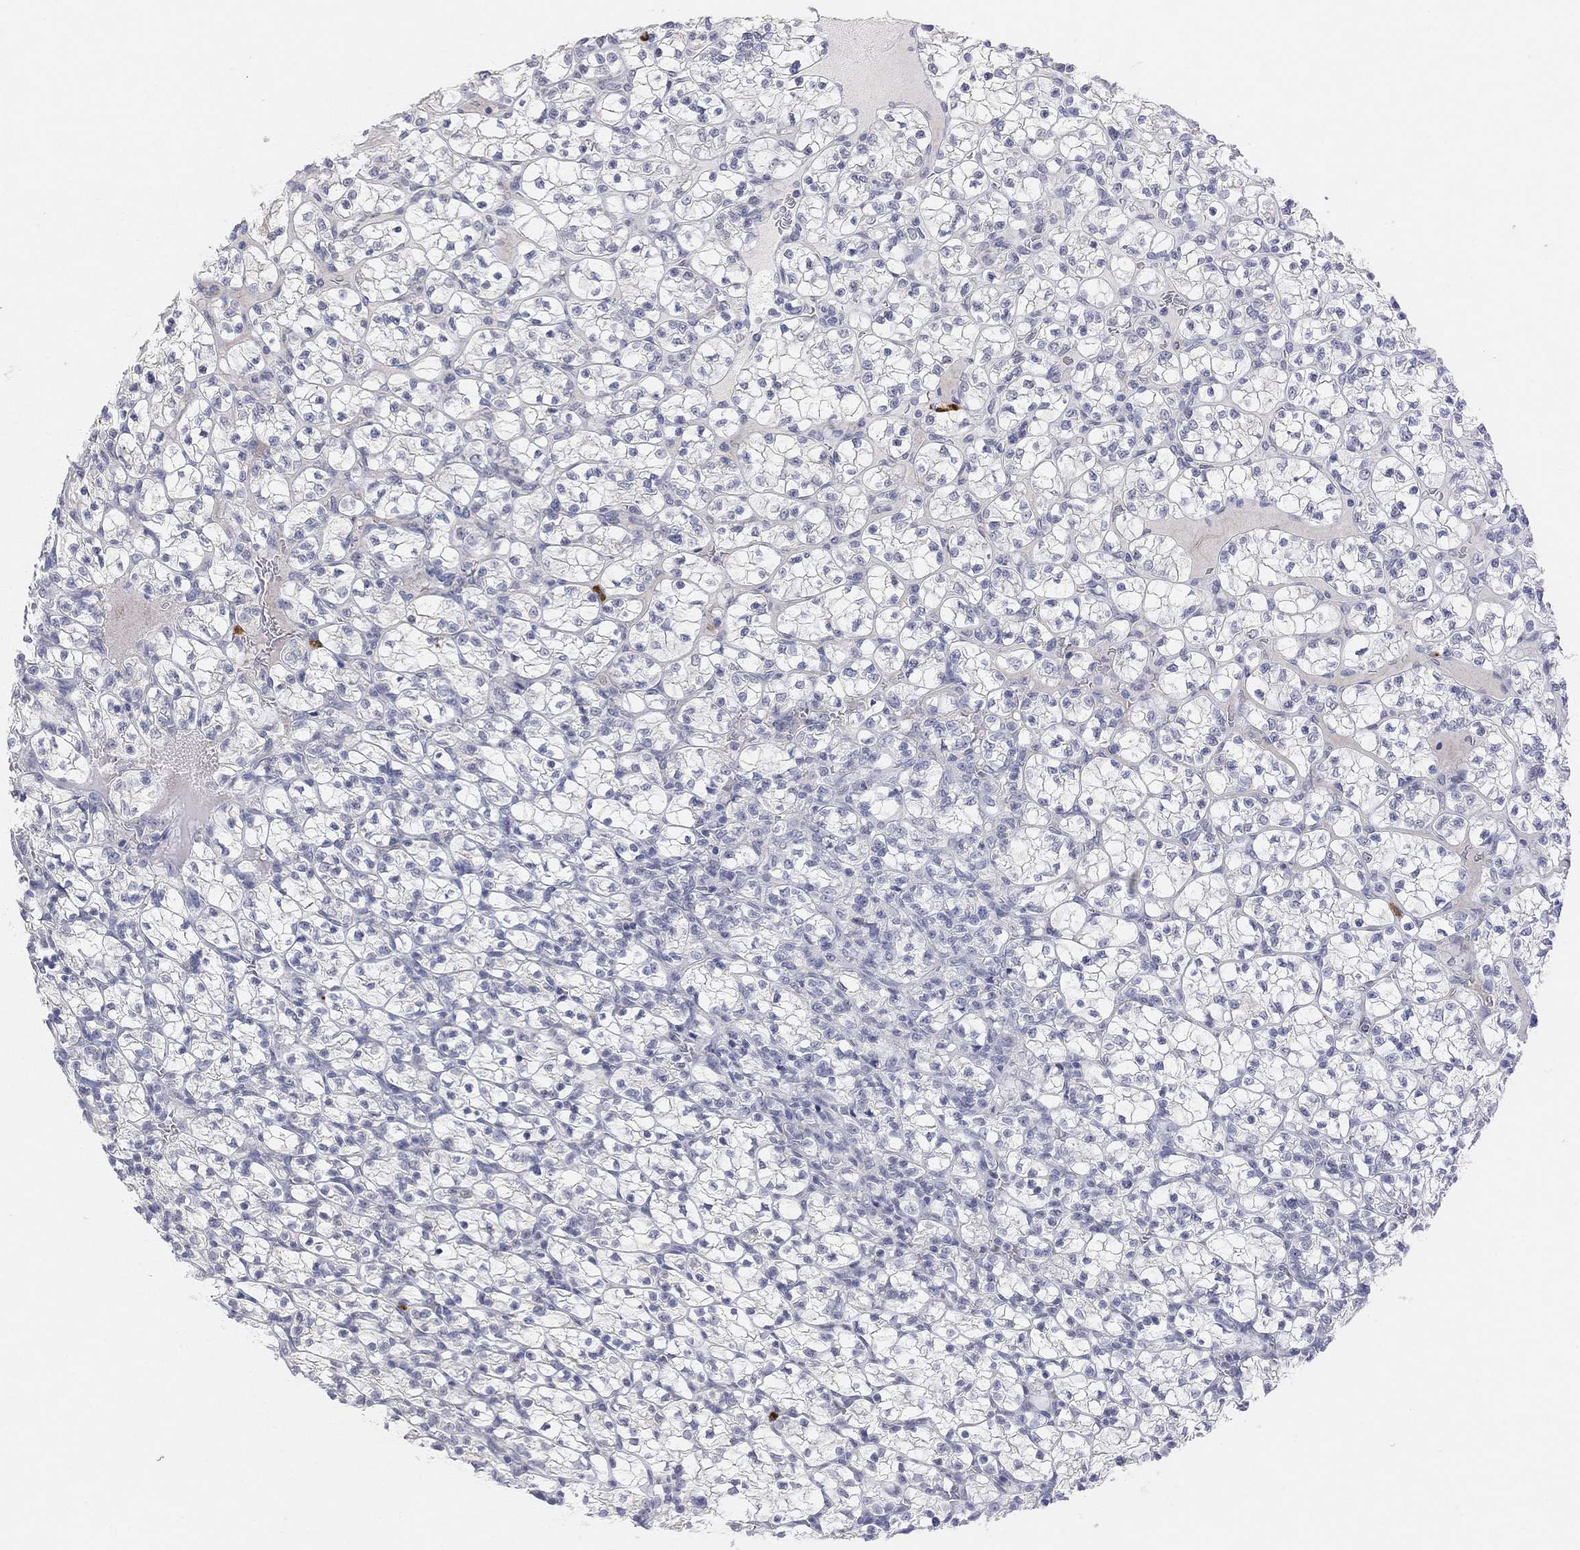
{"staining": {"intensity": "negative", "quantity": "none", "location": "none"}, "tissue": "renal cancer", "cell_type": "Tumor cells", "image_type": "cancer", "snomed": [{"axis": "morphology", "description": "Adenocarcinoma, NOS"}, {"axis": "topography", "description": "Kidney"}], "caption": "The image demonstrates no staining of tumor cells in renal adenocarcinoma.", "gene": "VAT1L", "patient": {"sex": "female", "age": 89}}